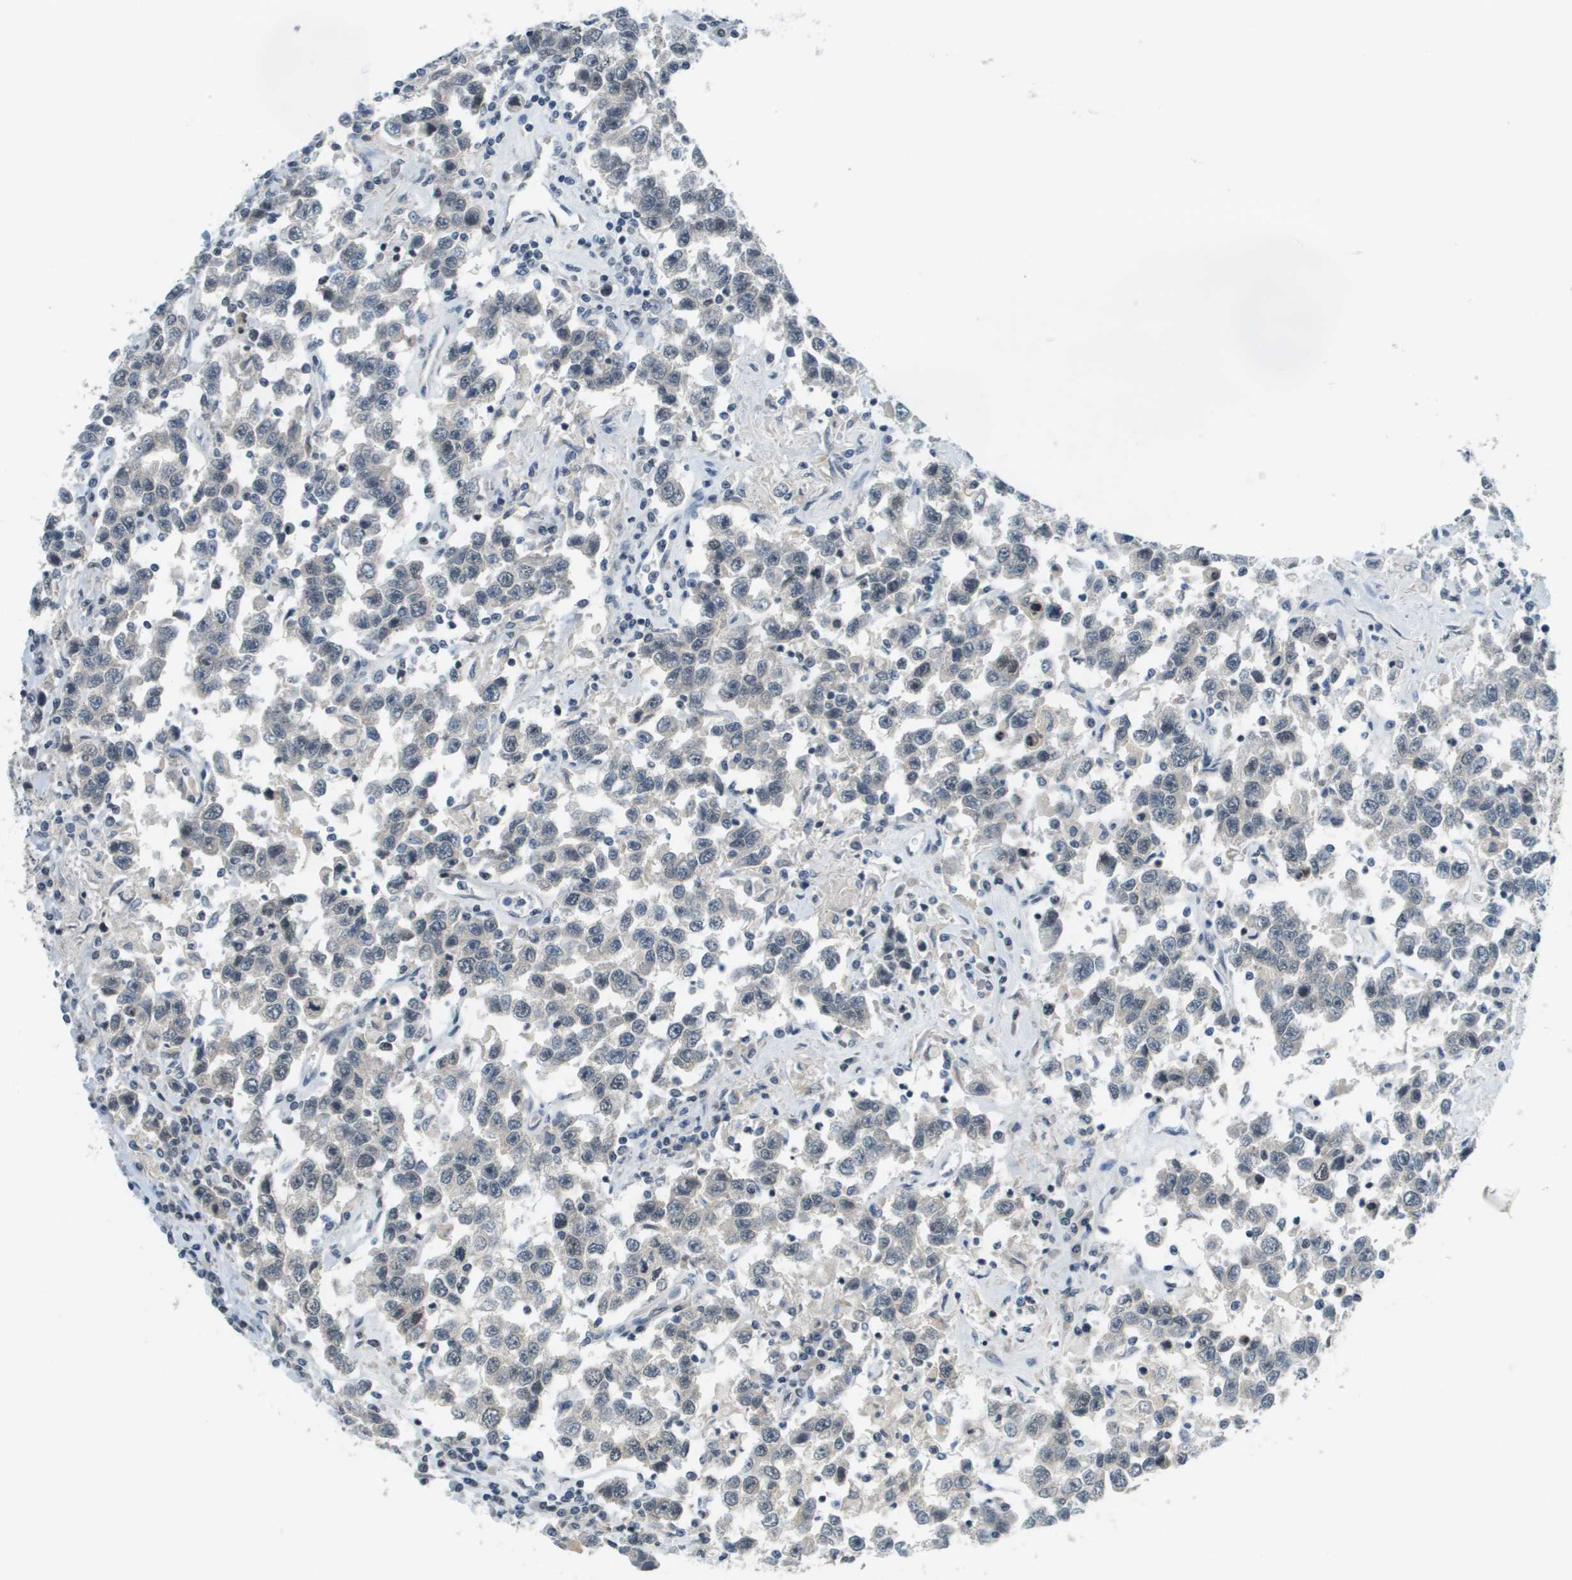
{"staining": {"intensity": "negative", "quantity": "none", "location": "none"}, "tissue": "testis cancer", "cell_type": "Tumor cells", "image_type": "cancer", "snomed": [{"axis": "morphology", "description": "Seminoma, NOS"}, {"axis": "topography", "description": "Testis"}], "caption": "DAB immunohistochemical staining of testis seminoma reveals no significant positivity in tumor cells.", "gene": "CBX5", "patient": {"sex": "male", "age": 41}}